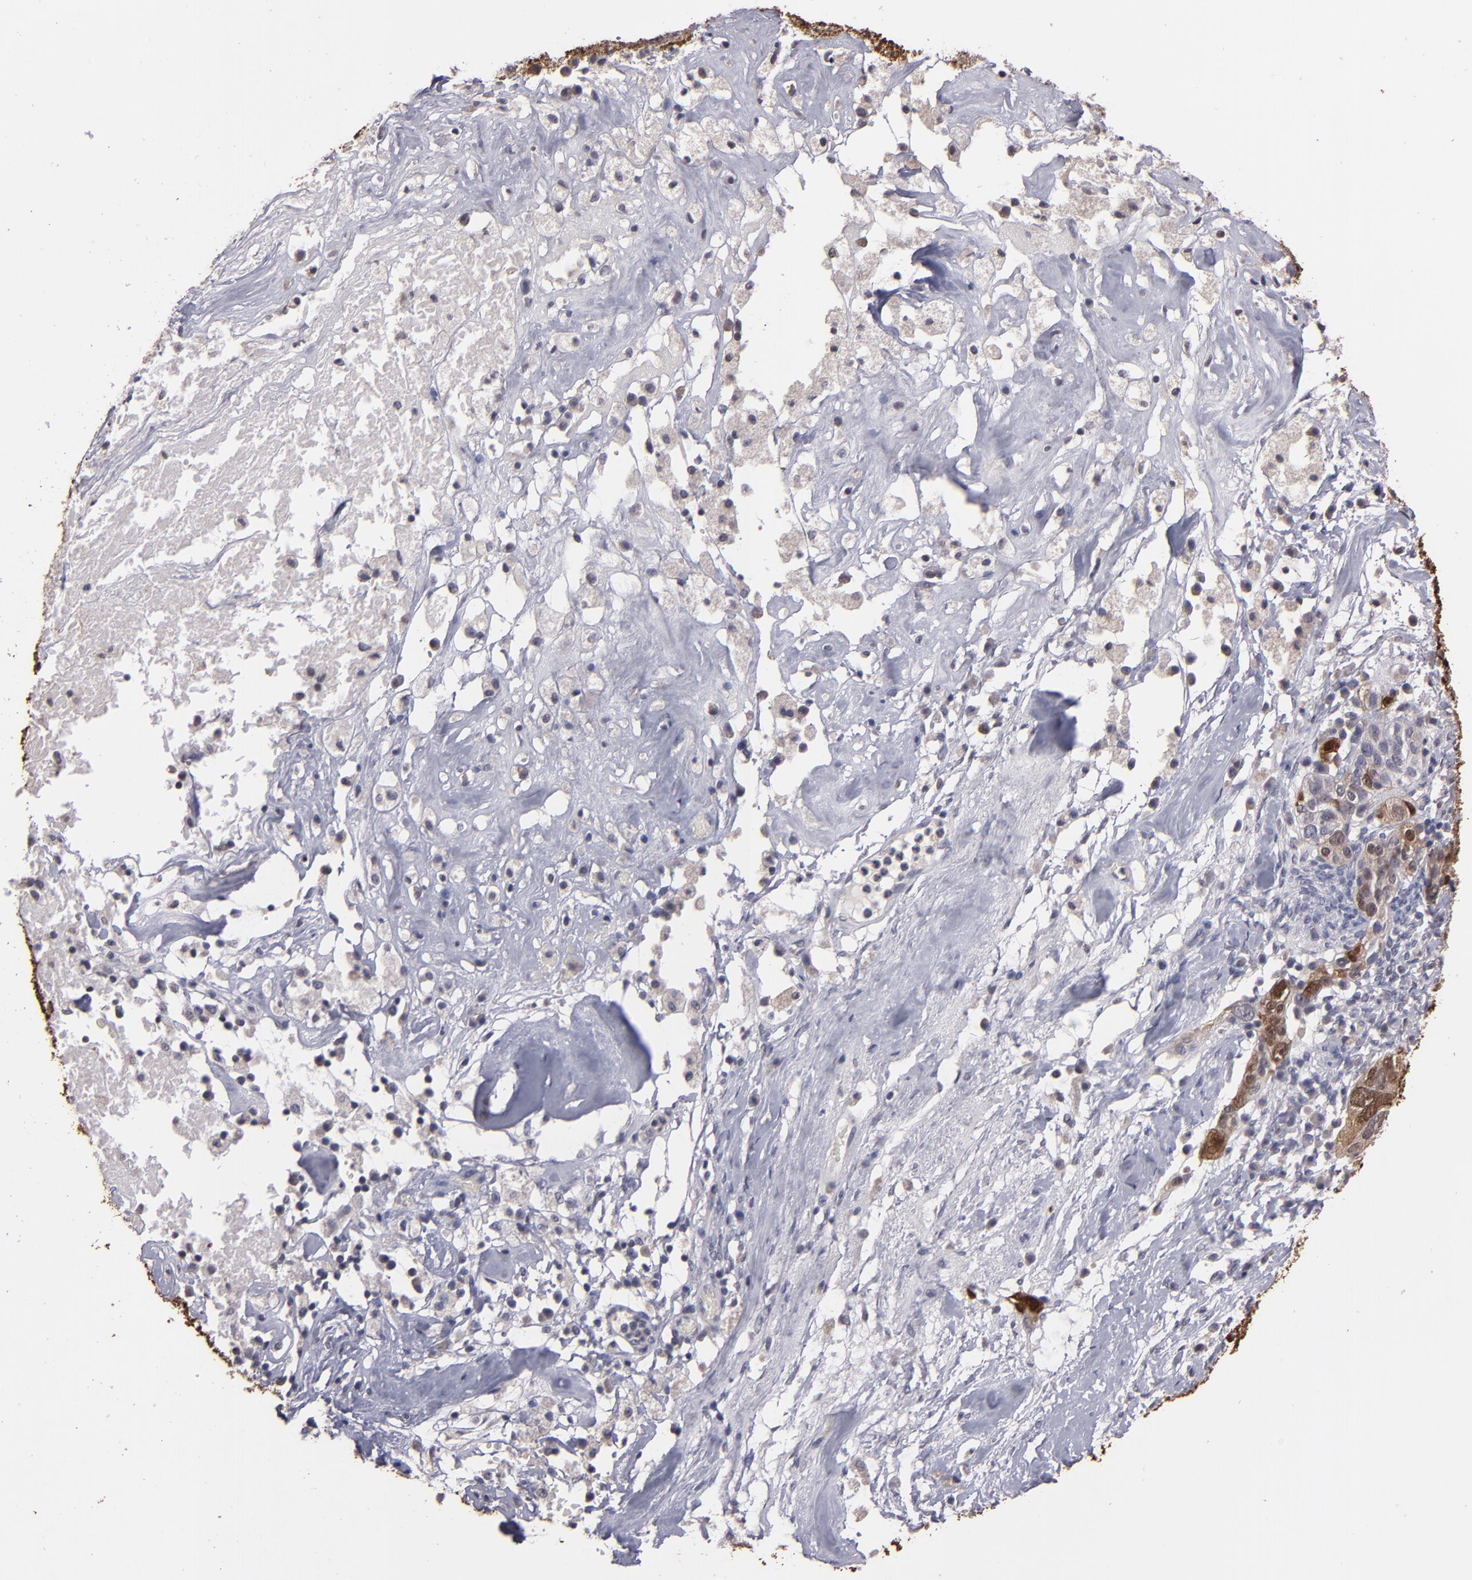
{"staining": {"intensity": "moderate", "quantity": "<25%", "location": "cytoplasmic/membranous,nuclear"}, "tissue": "ovarian cancer", "cell_type": "Tumor cells", "image_type": "cancer", "snomed": [{"axis": "morphology", "description": "Normal tissue, NOS"}, {"axis": "morphology", "description": "Cystadenocarcinoma, serous, NOS"}, {"axis": "topography", "description": "Ovary"}], "caption": "Ovarian serous cystadenocarcinoma stained for a protein (brown) shows moderate cytoplasmic/membranous and nuclear positive positivity in approximately <25% of tumor cells.", "gene": "S100A1", "patient": {"sex": "female", "age": 62}}